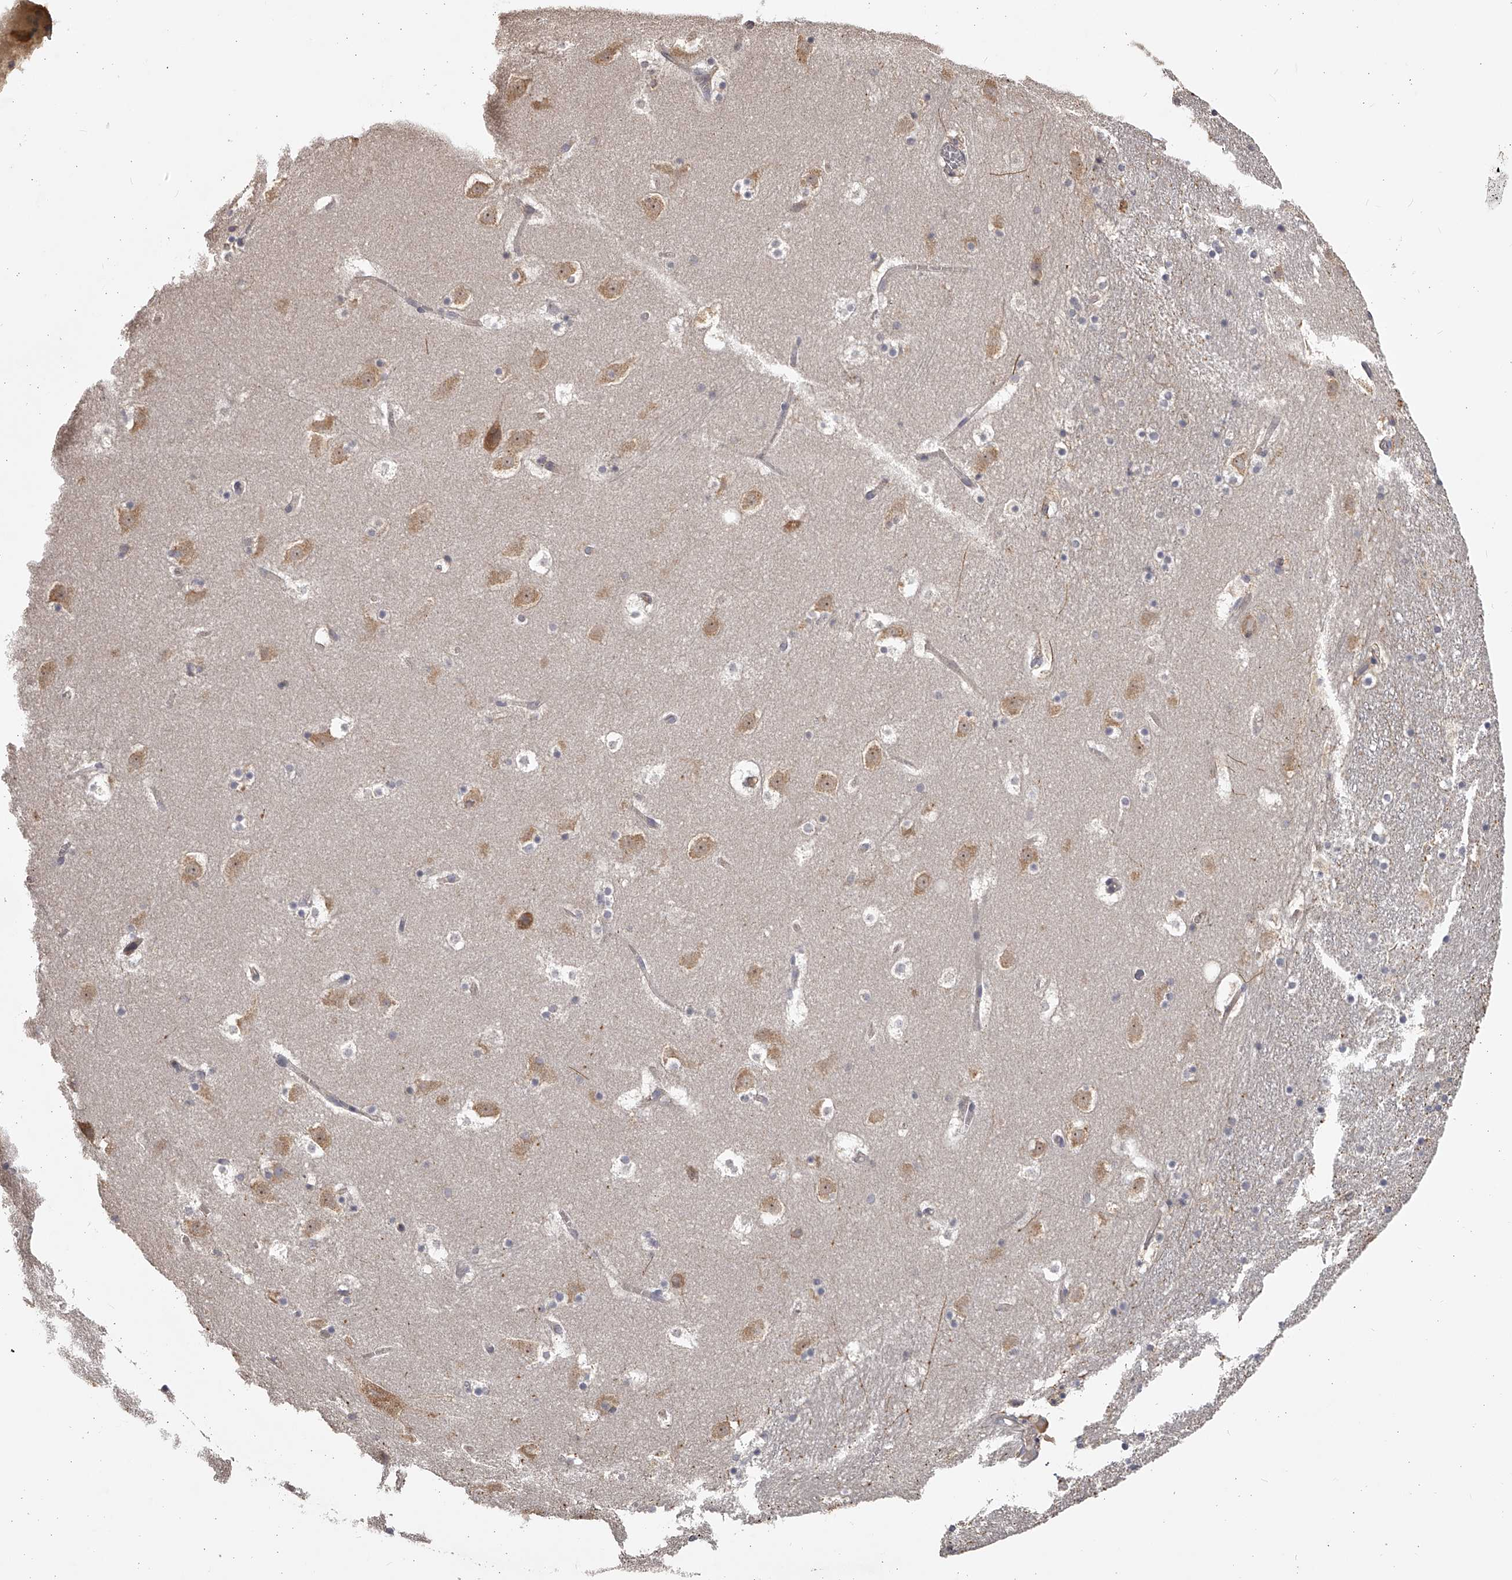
{"staining": {"intensity": "negative", "quantity": "none", "location": "none"}, "tissue": "caudate", "cell_type": "Glial cells", "image_type": "normal", "snomed": [{"axis": "morphology", "description": "Normal tissue, NOS"}, {"axis": "topography", "description": "Lateral ventricle wall"}], "caption": "Glial cells show no significant positivity in benign caudate.", "gene": "TNN", "patient": {"sex": "male", "age": 45}}